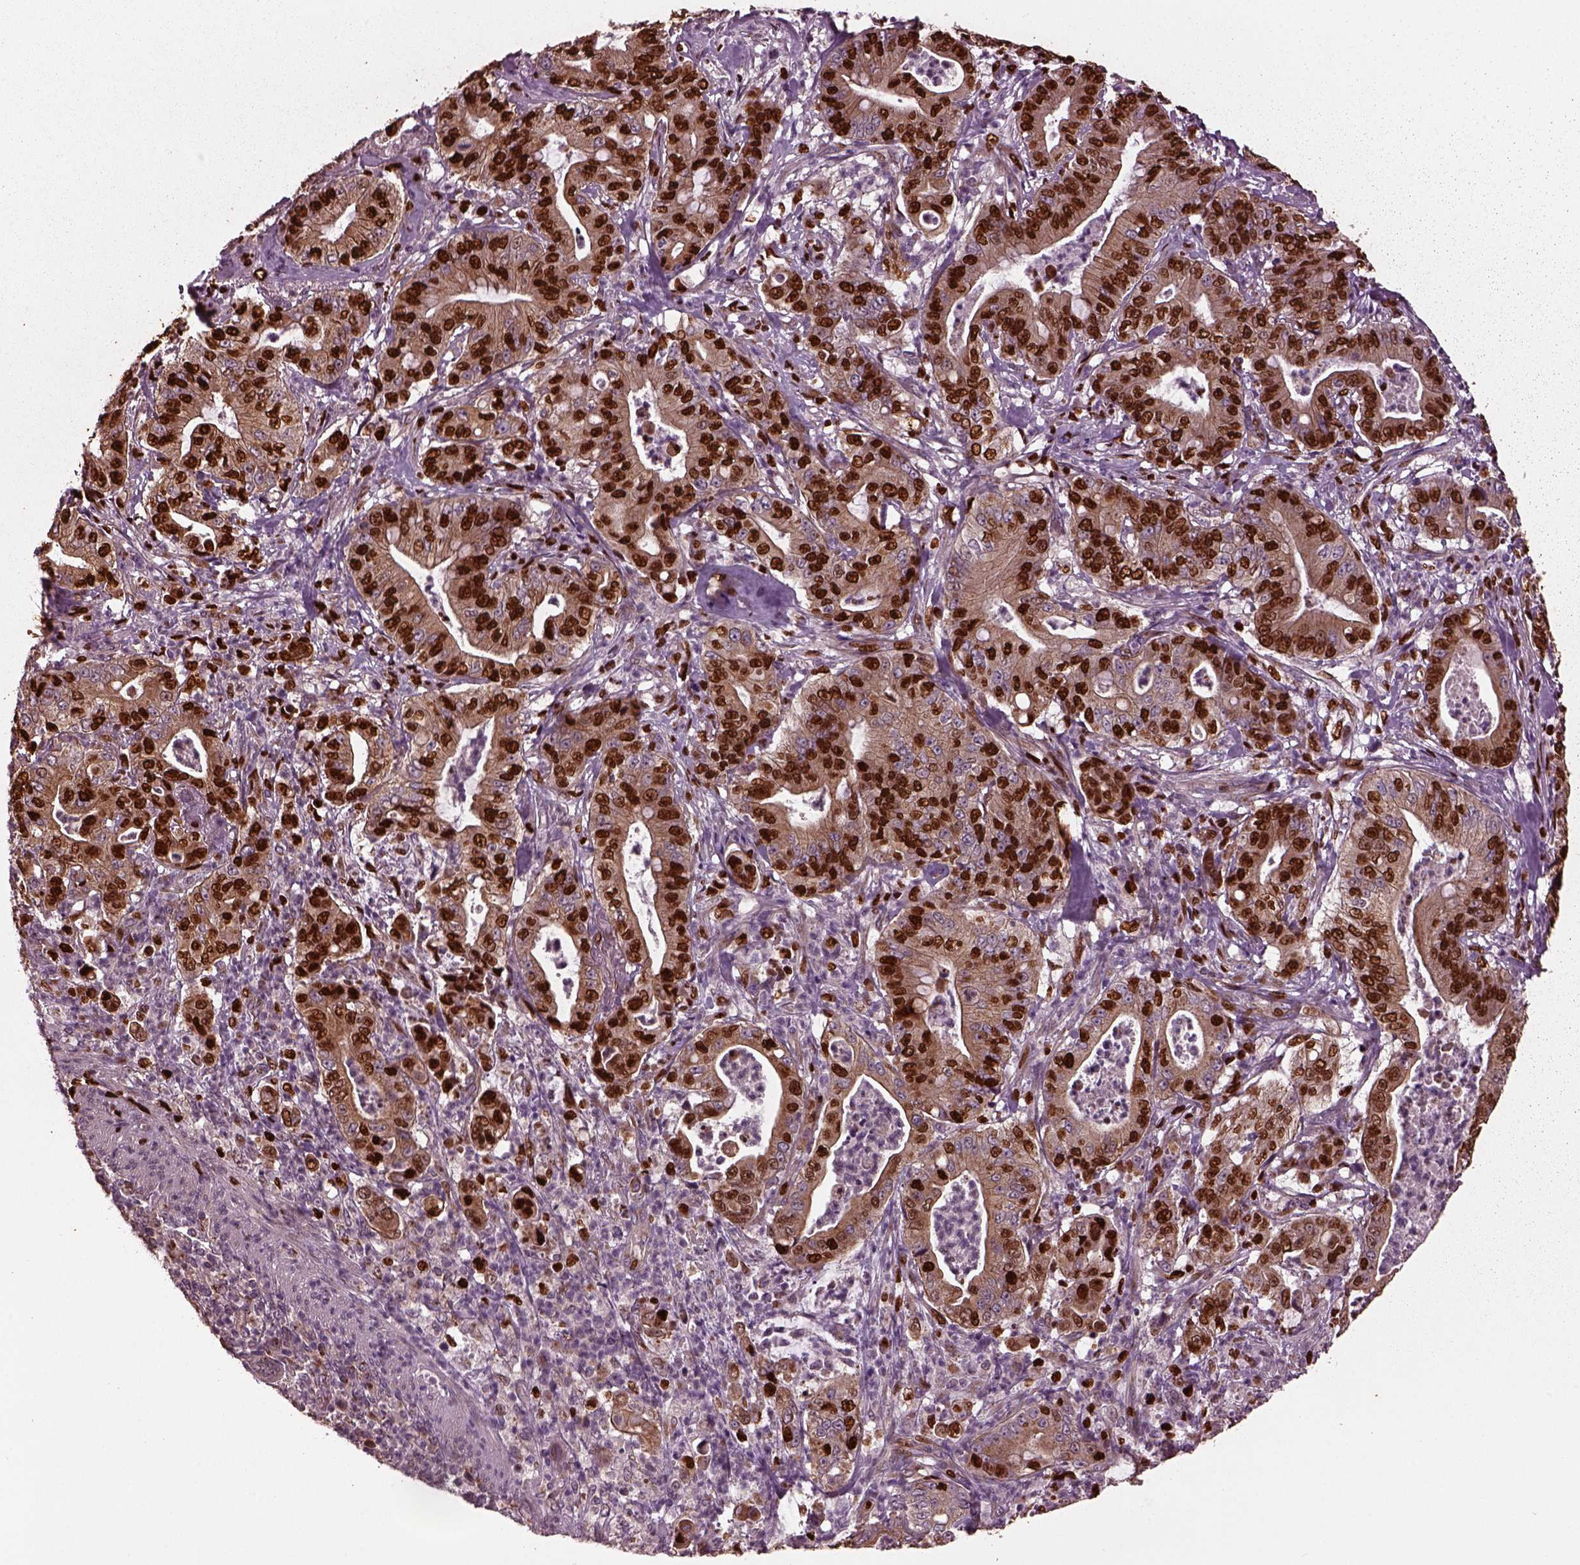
{"staining": {"intensity": "strong", "quantity": "25%-75%", "location": "nuclear"}, "tissue": "pancreatic cancer", "cell_type": "Tumor cells", "image_type": "cancer", "snomed": [{"axis": "morphology", "description": "Adenocarcinoma, NOS"}, {"axis": "topography", "description": "Pancreas"}], "caption": "Protein analysis of pancreatic cancer (adenocarcinoma) tissue displays strong nuclear staining in about 25%-75% of tumor cells.", "gene": "RUFY3", "patient": {"sex": "male", "age": 71}}